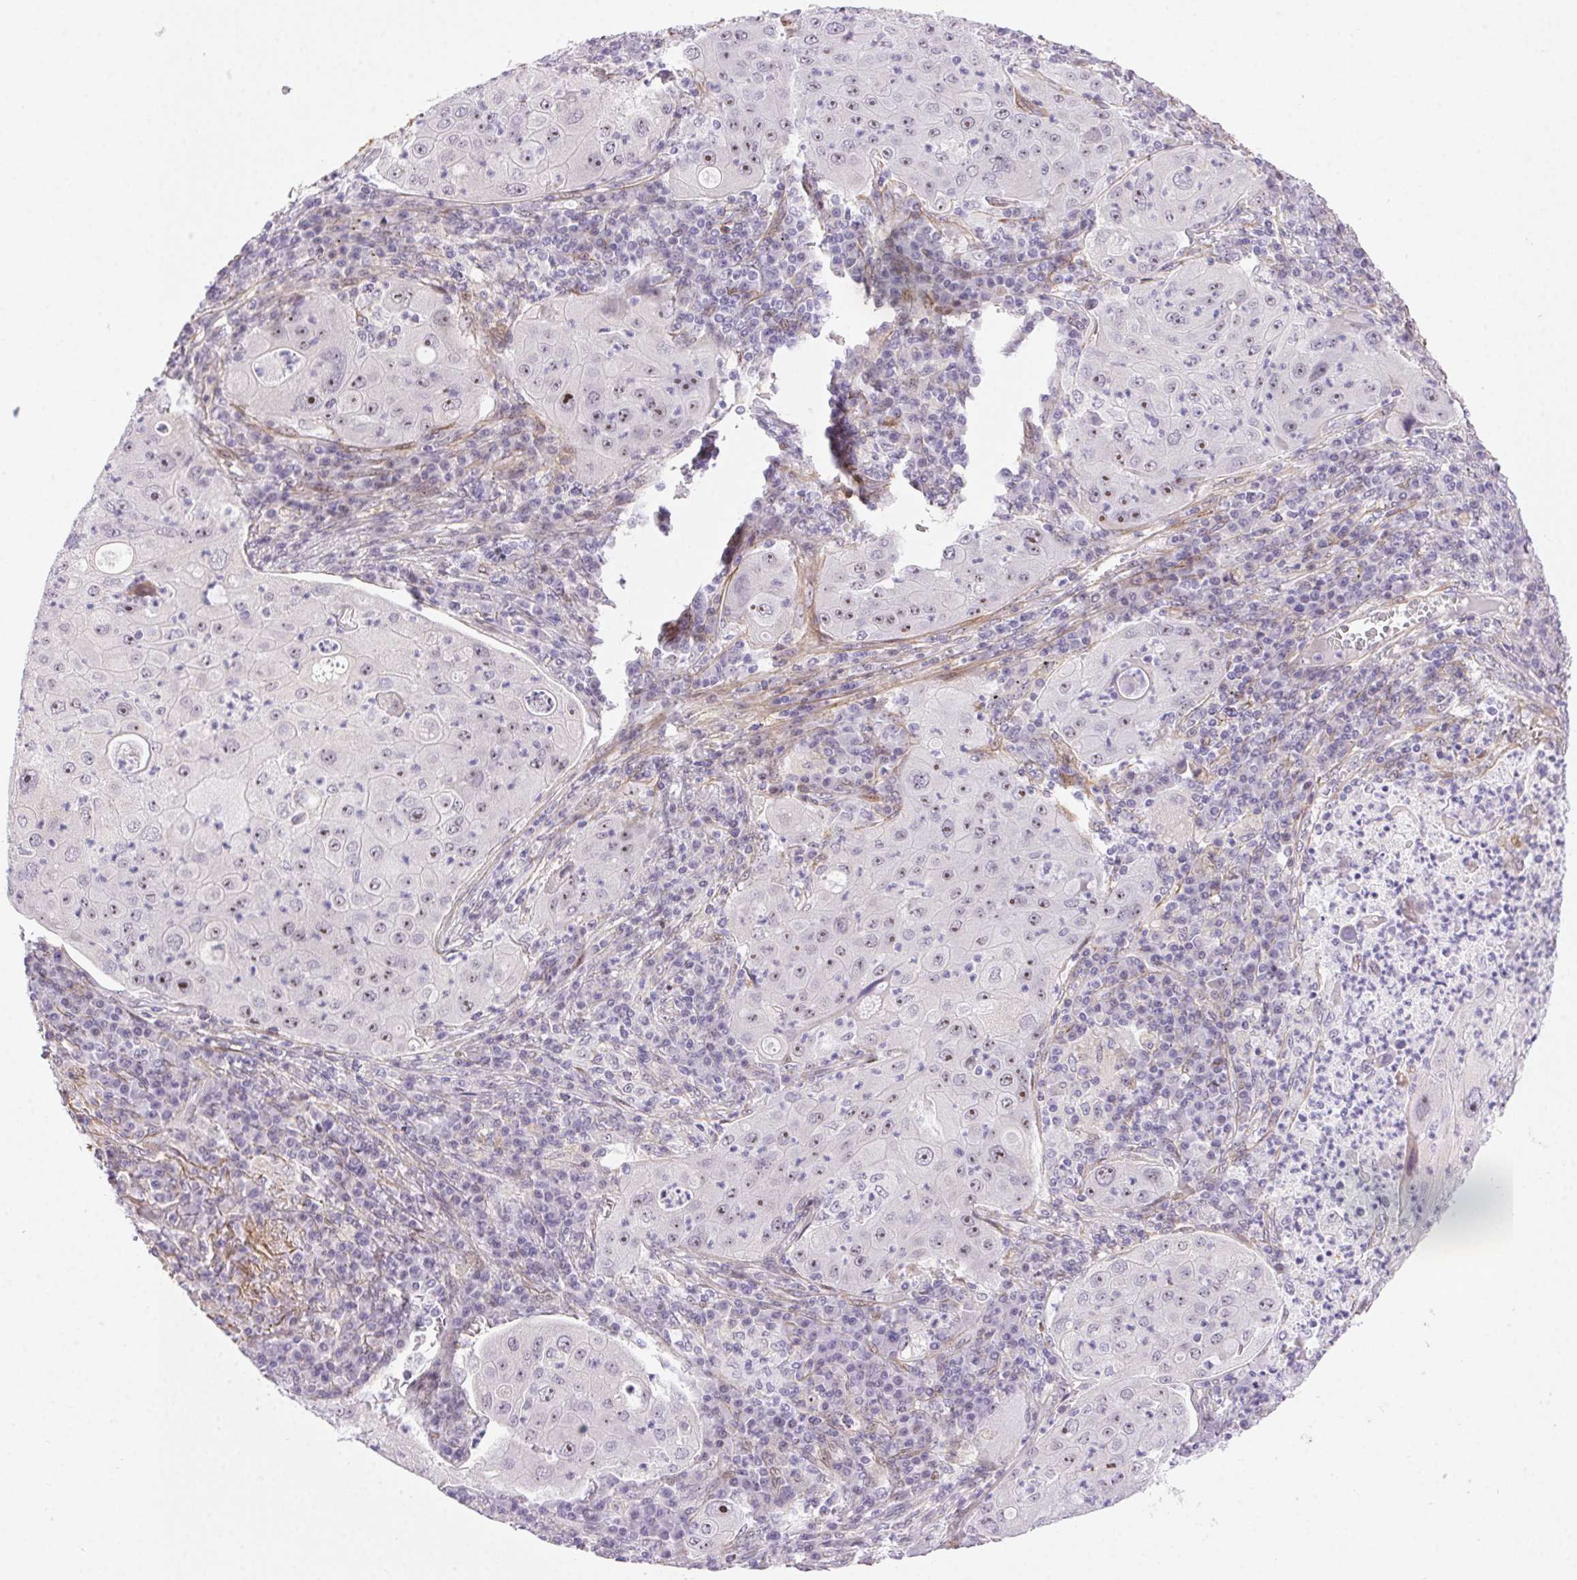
{"staining": {"intensity": "moderate", "quantity": "<25%", "location": "nuclear"}, "tissue": "lung cancer", "cell_type": "Tumor cells", "image_type": "cancer", "snomed": [{"axis": "morphology", "description": "Squamous cell carcinoma, NOS"}, {"axis": "topography", "description": "Lung"}], "caption": "Immunohistochemistry micrograph of human lung cancer (squamous cell carcinoma) stained for a protein (brown), which demonstrates low levels of moderate nuclear expression in about <25% of tumor cells.", "gene": "PDZD2", "patient": {"sex": "female", "age": 59}}